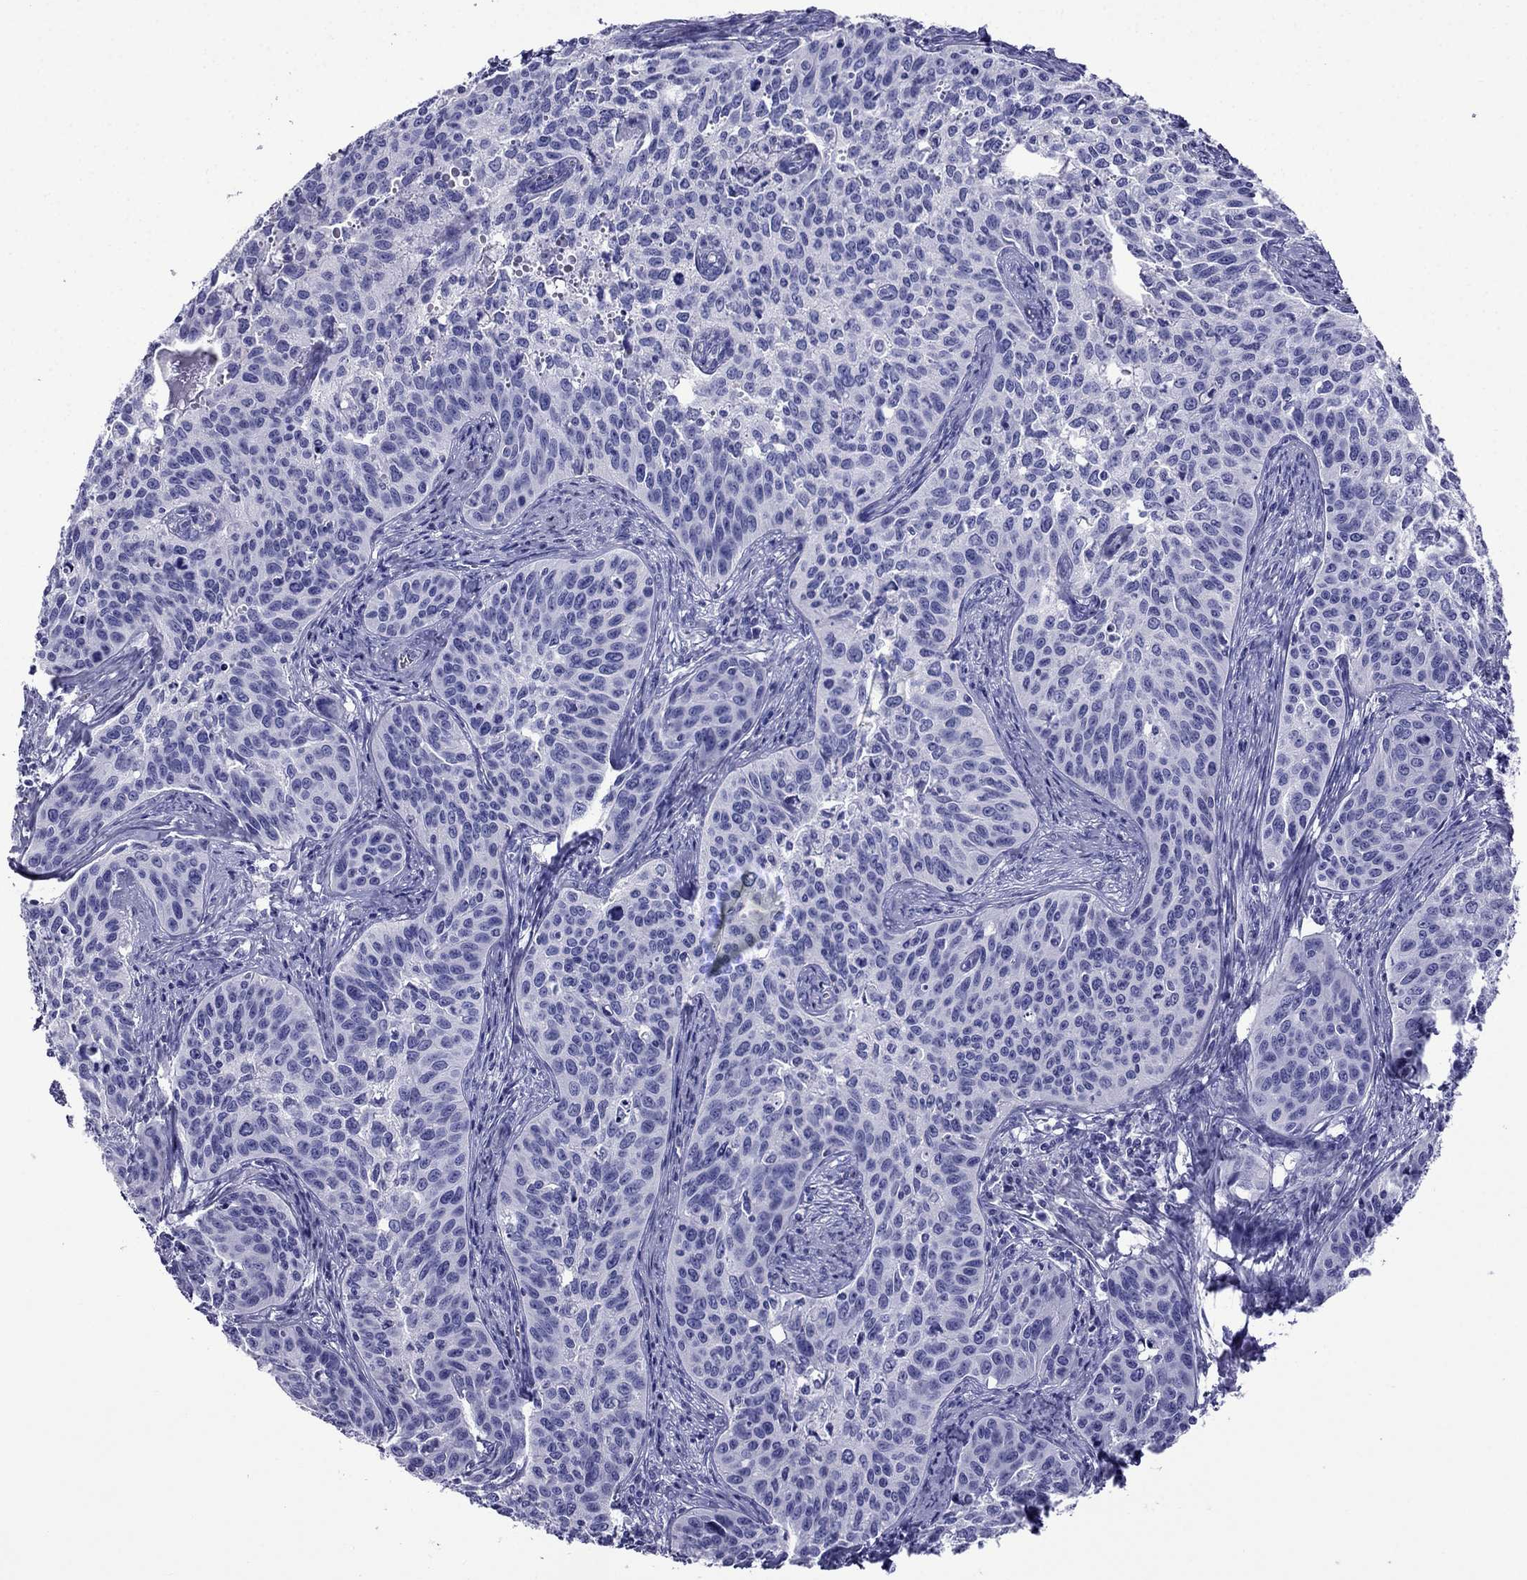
{"staining": {"intensity": "negative", "quantity": "none", "location": "none"}, "tissue": "cervical cancer", "cell_type": "Tumor cells", "image_type": "cancer", "snomed": [{"axis": "morphology", "description": "Squamous cell carcinoma, NOS"}, {"axis": "topography", "description": "Cervix"}], "caption": "Immunohistochemistry photomicrograph of human cervical cancer (squamous cell carcinoma) stained for a protein (brown), which shows no expression in tumor cells. Nuclei are stained in blue.", "gene": "ARR3", "patient": {"sex": "female", "age": 31}}